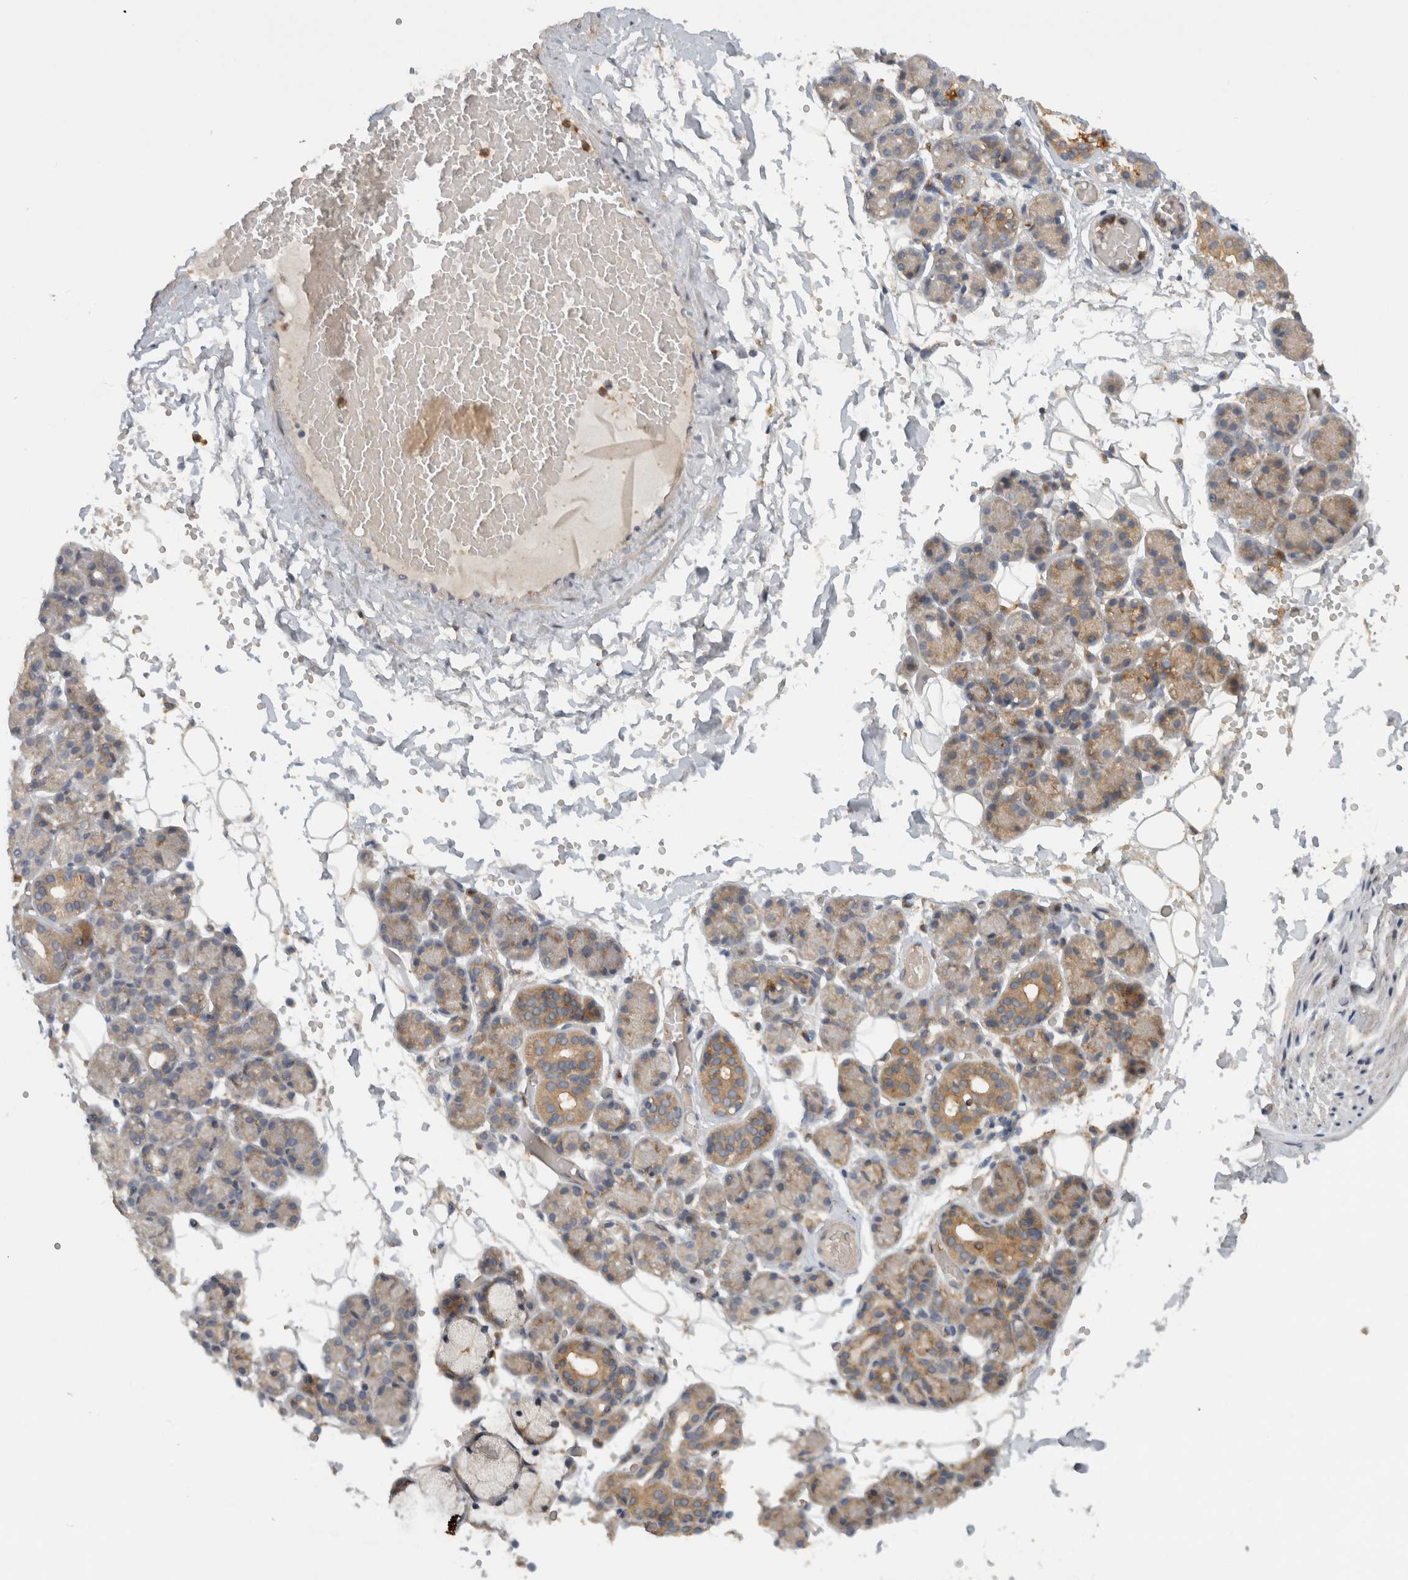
{"staining": {"intensity": "moderate", "quantity": "25%-75%", "location": "cytoplasmic/membranous"}, "tissue": "salivary gland", "cell_type": "Glandular cells", "image_type": "normal", "snomed": [{"axis": "morphology", "description": "Normal tissue, NOS"}, {"axis": "topography", "description": "Salivary gland"}], "caption": "Brown immunohistochemical staining in benign human salivary gland displays moderate cytoplasmic/membranous positivity in approximately 25%-75% of glandular cells.", "gene": "VEPH1", "patient": {"sex": "male", "age": 63}}